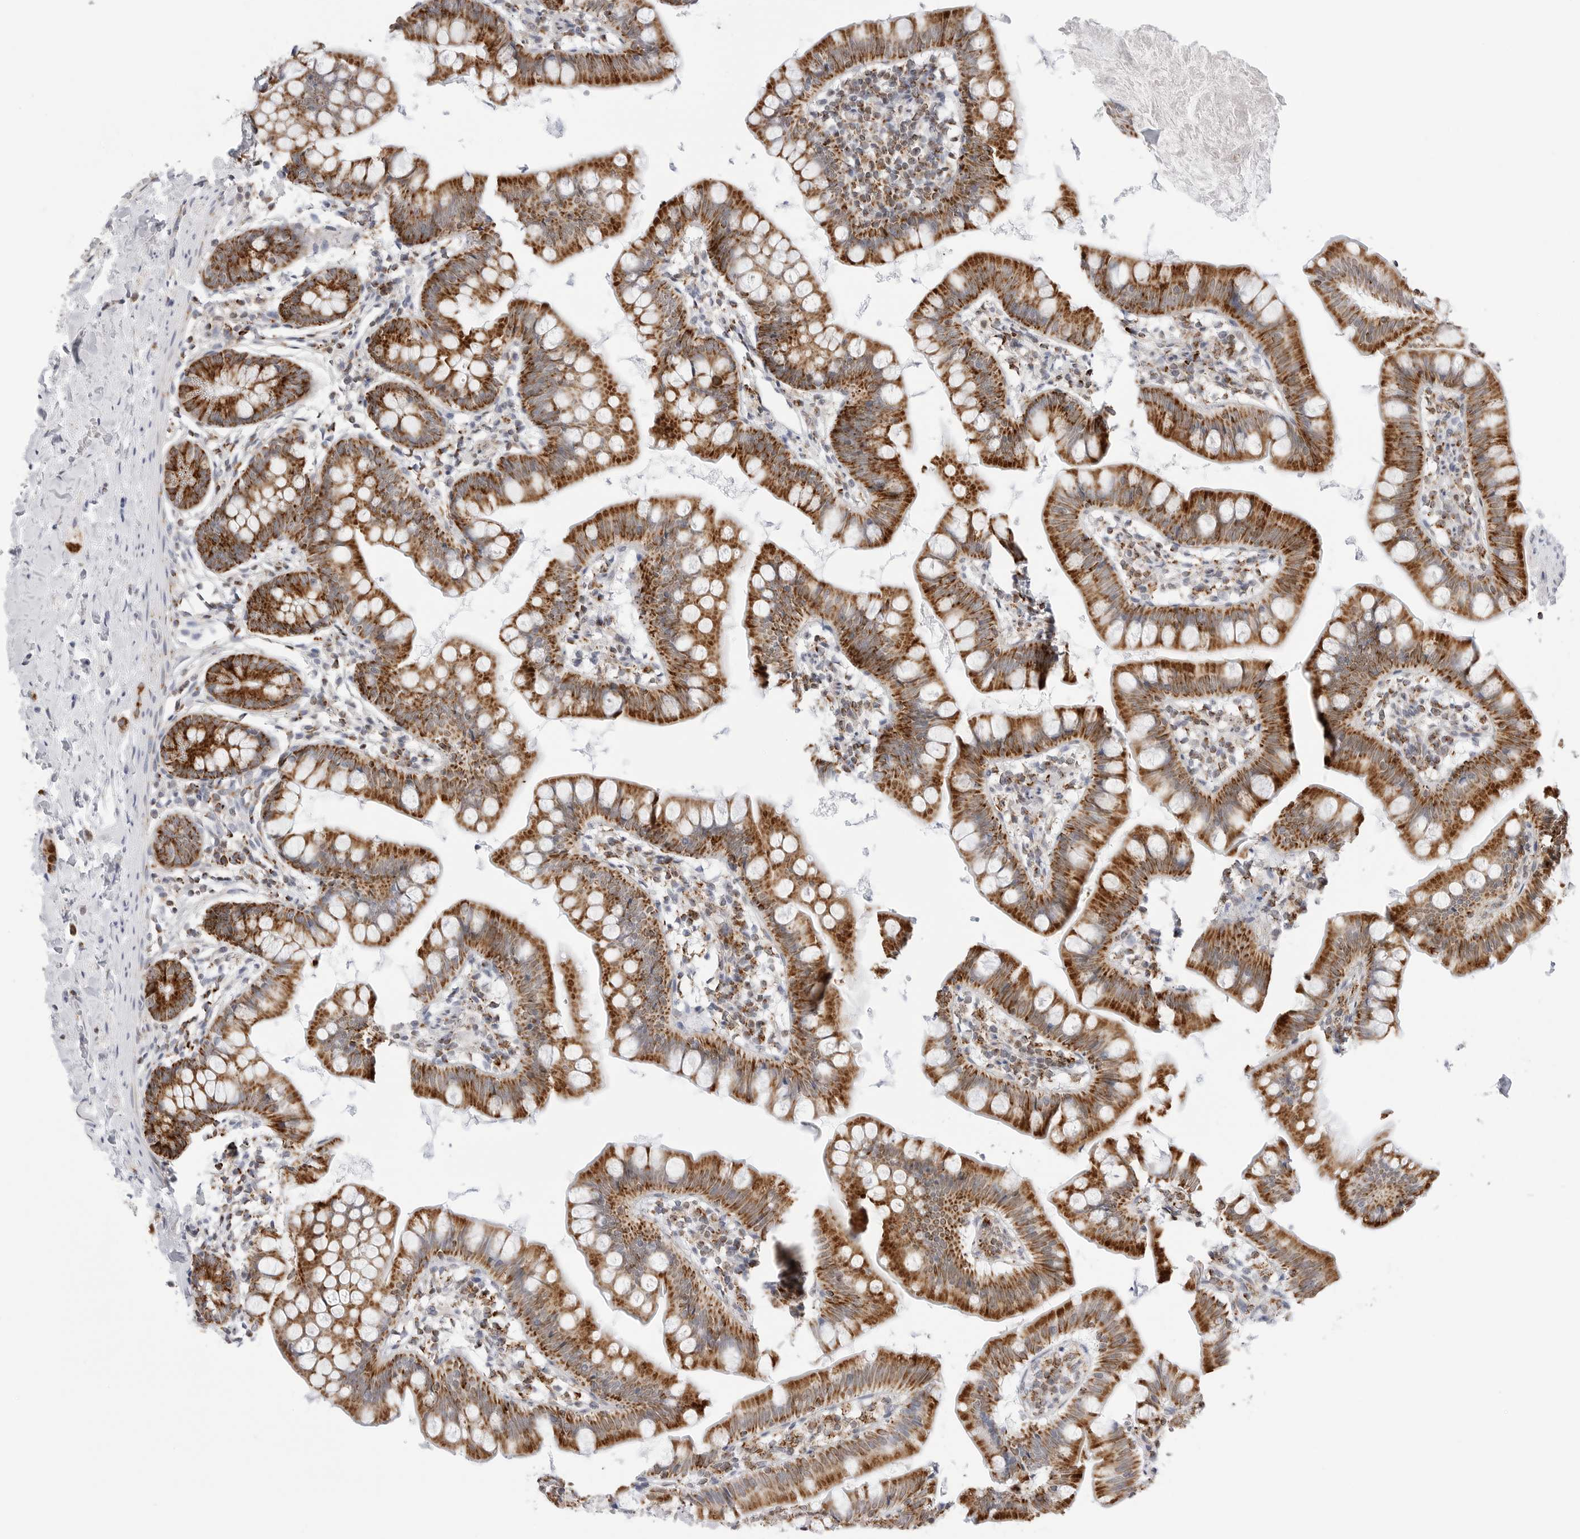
{"staining": {"intensity": "strong", "quantity": ">75%", "location": "cytoplasmic/membranous"}, "tissue": "small intestine", "cell_type": "Glandular cells", "image_type": "normal", "snomed": [{"axis": "morphology", "description": "Normal tissue, NOS"}, {"axis": "topography", "description": "Small intestine"}], "caption": "Small intestine stained with DAB (3,3'-diaminobenzidine) immunohistochemistry (IHC) demonstrates high levels of strong cytoplasmic/membranous positivity in about >75% of glandular cells. Immunohistochemistry (ihc) stains the protein in brown and the nuclei are stained blue.", "gene": "ATP5IF1", "patient": {"sex": "male", "age": 7}}